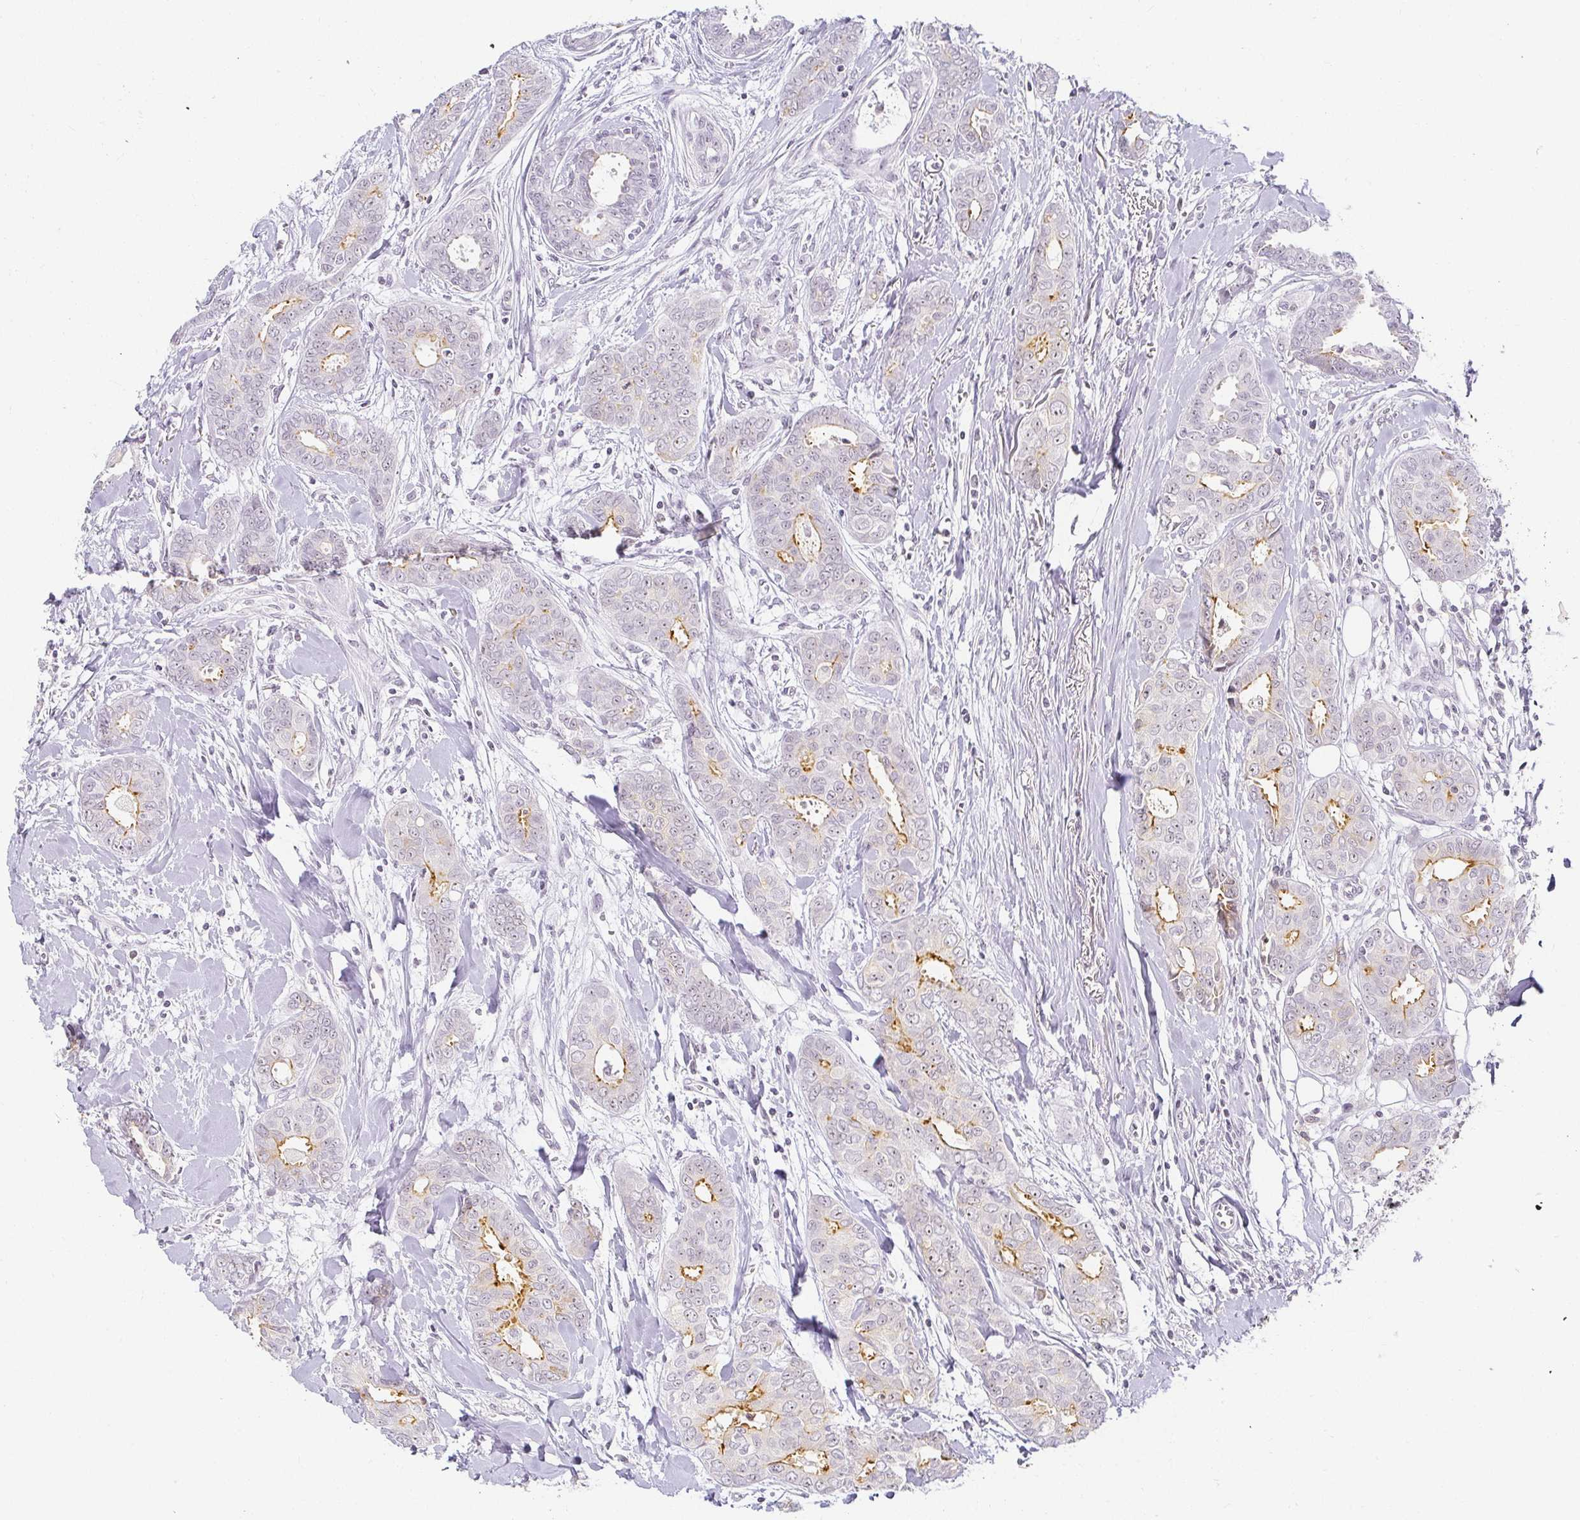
{"staining": {"intensity": "moderate", "quantity": "<25%", "location": "cytoplasmic/membranous"}, "tissue": "breast cancer", "cell_type": "Tumor cells", "image_type": "cancer", "snomed": [{"axis": "morphology", "description": "Duct carcinoma"}, {"axis": "topography", "description": "Breast"}], "caption": "This photomicrograph shows immunohistochemistry staining of human invasive ductal carcinoma (breast), with low moderate cytoplasmic/membranous expression in about <25% of tumor cells.", "gene": "ACAN", "patient": {"sex": "female", "age": 45}}